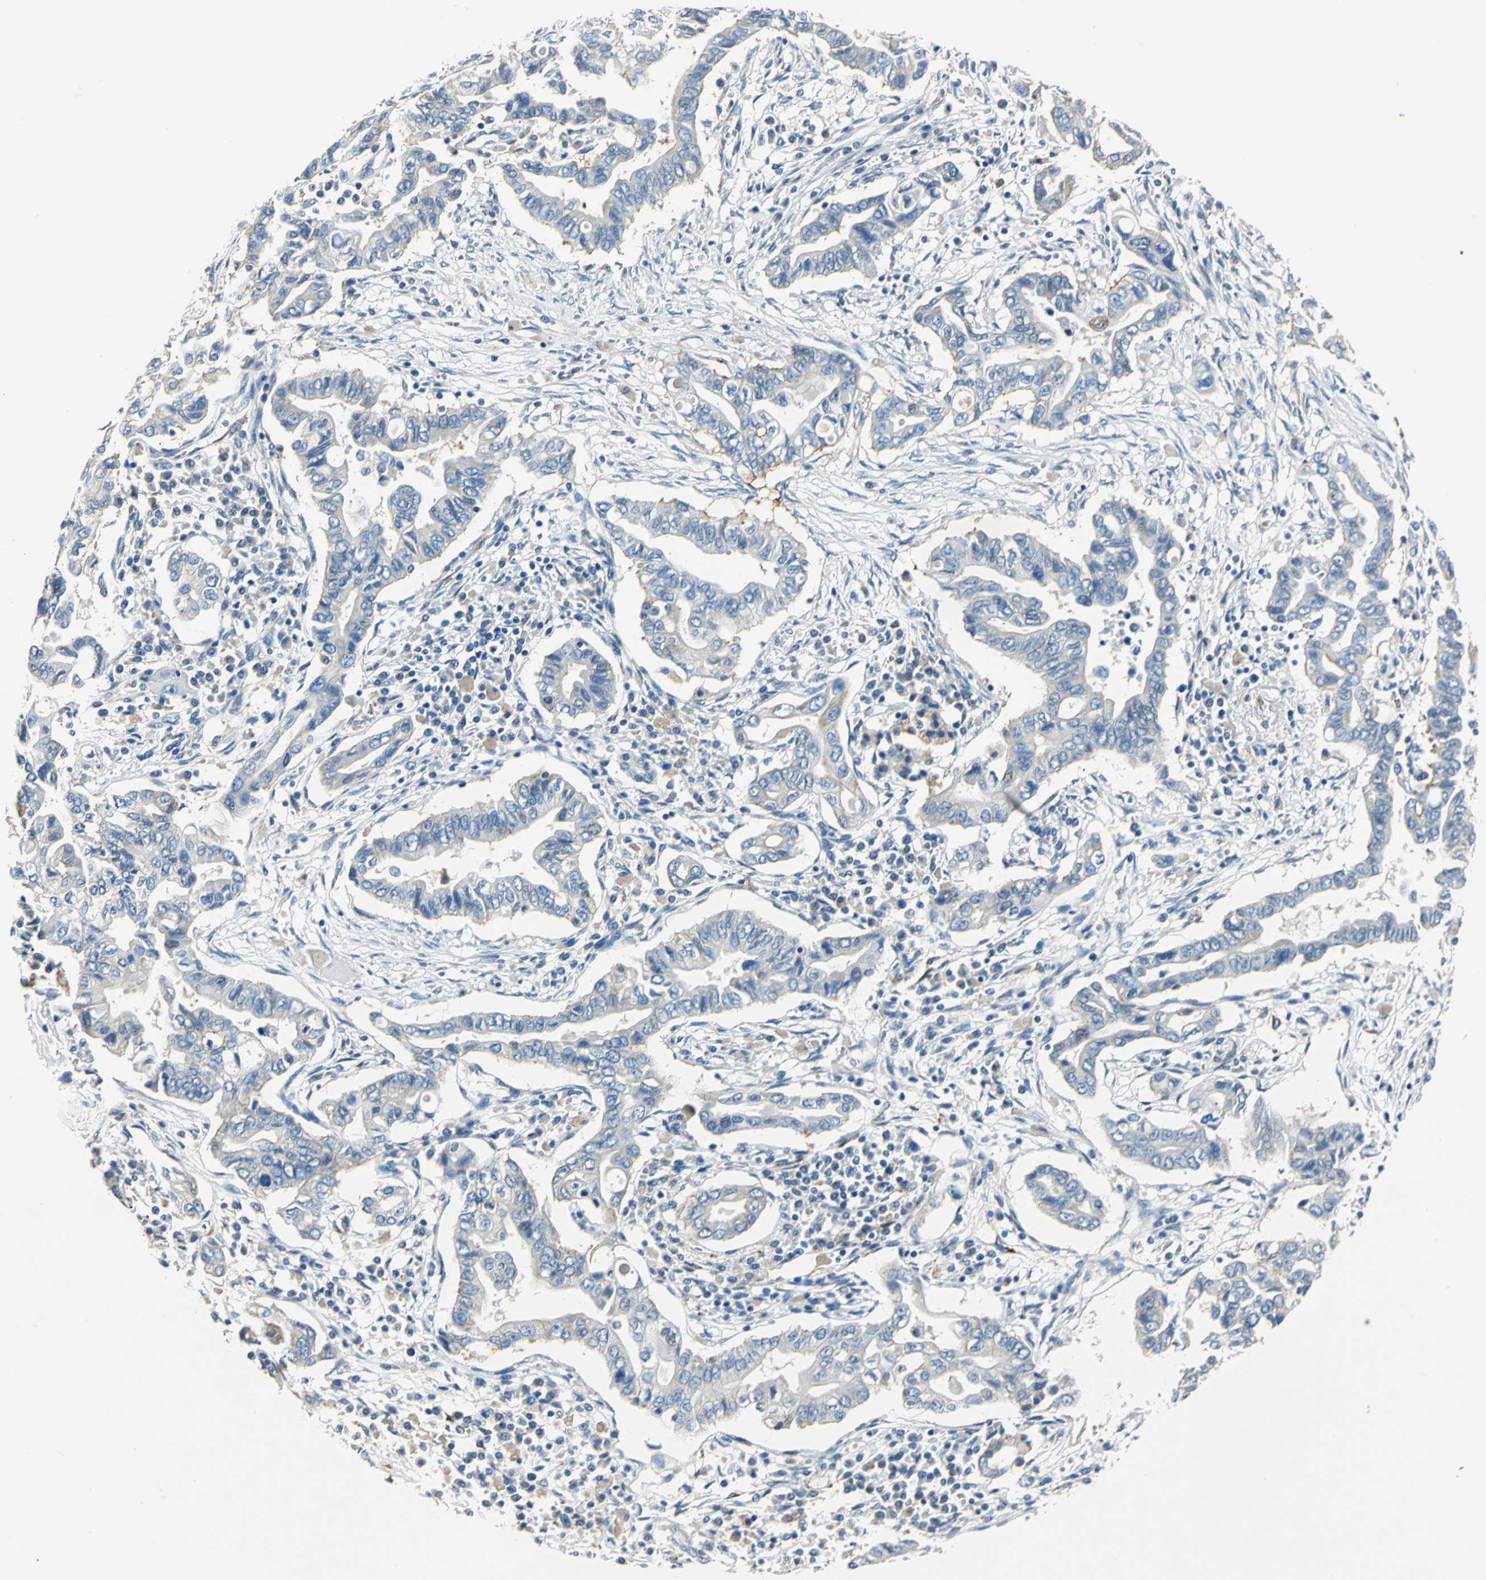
{"staining": {"intensity": "weak", "quantity": "<25%", "location": "cytoplasmic/membranous"}, "tissue": "pancreatic cancer", "cell_type": "Tumor cells", "image_type": "cancer", "snomed": [{"axis": "morphology", "description": "Adenocarcinoma, NOS"}, {"axis": "topography", "description": "Pancreas"}], "caption": "Image shows no significant protein expression in tumor cells of pancreatic cancer.", "gene": "B3GNT2", "patient": {"sex": "female", "age": 57}}